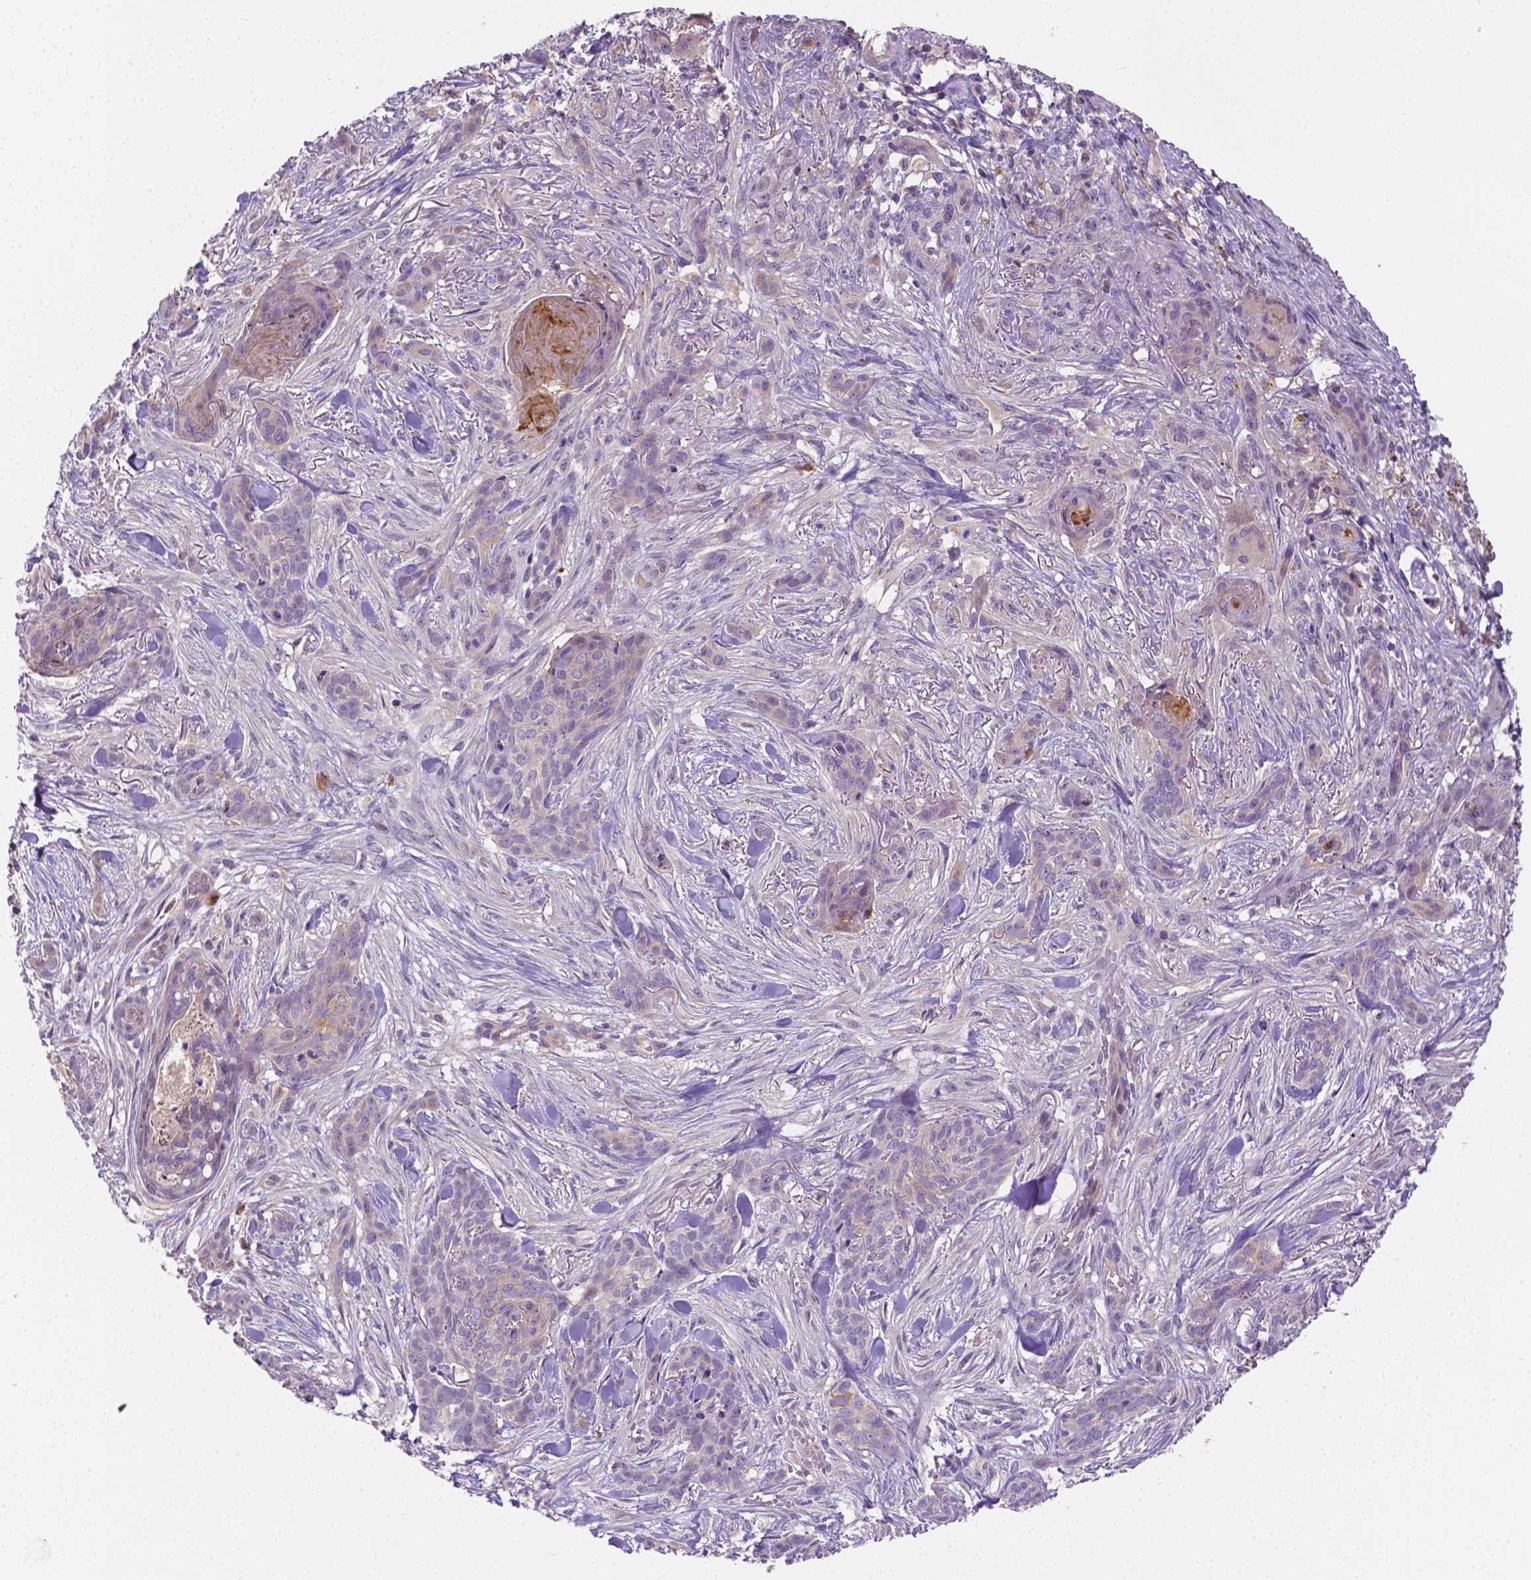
{"staining": {"intensity": "negative", "quantity": "none", "location": "none"}, "tissue": "skin cancer", "cell_type": "Tumor cells", "image_type": "cancer", "snomed": [{"axis": "morphology", "description": "Basal cell carcinoma"}, {"axis": "topography", "description": "Skin"}], "caption": "Basal cell carcinoma (skin) stained for a protein using immunohistochemistry shows no expression tumor cells.", "gene": "ZNRD2", "patient": {"sex": "female", "age": 61}}